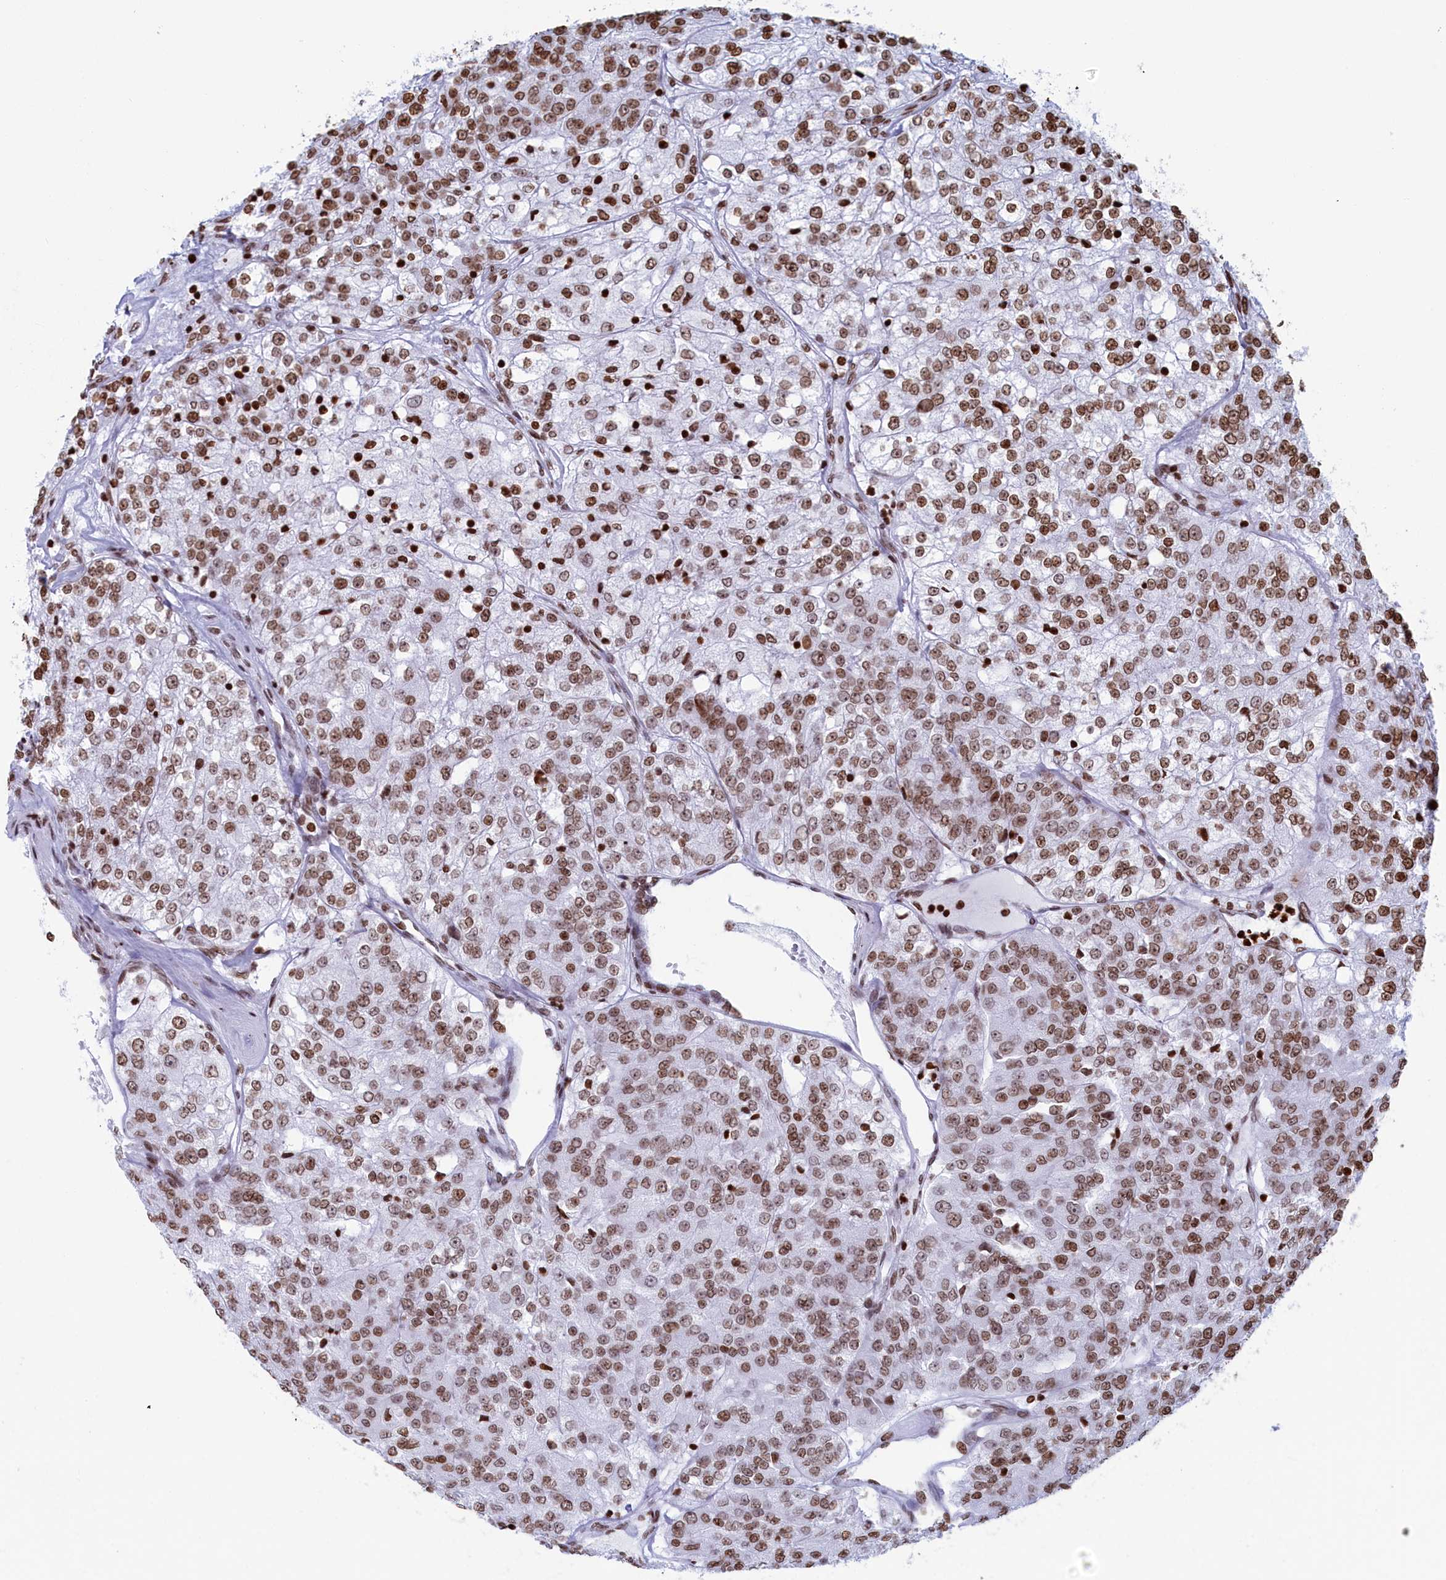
{"staining": {"intensity": "moderate", "quantity": ">75%", "location": "nuclear"}, "tissue": "renal cancer", "cell_type": "Tumor cells", "image_type": "cancer", "snomed": [{"axis": "morphology", "description": "Adenocarcinoma, NOS"}, {"axis": "topography", "description": "Kidney"}], "caption": "The immunohistochemical stain labels moderate nuclear positivity in tumor cells of adenocarcinoma (renal) tissue.", "gene": "APOBEC3A", "patient": {"sex": "female", "age": 63}}